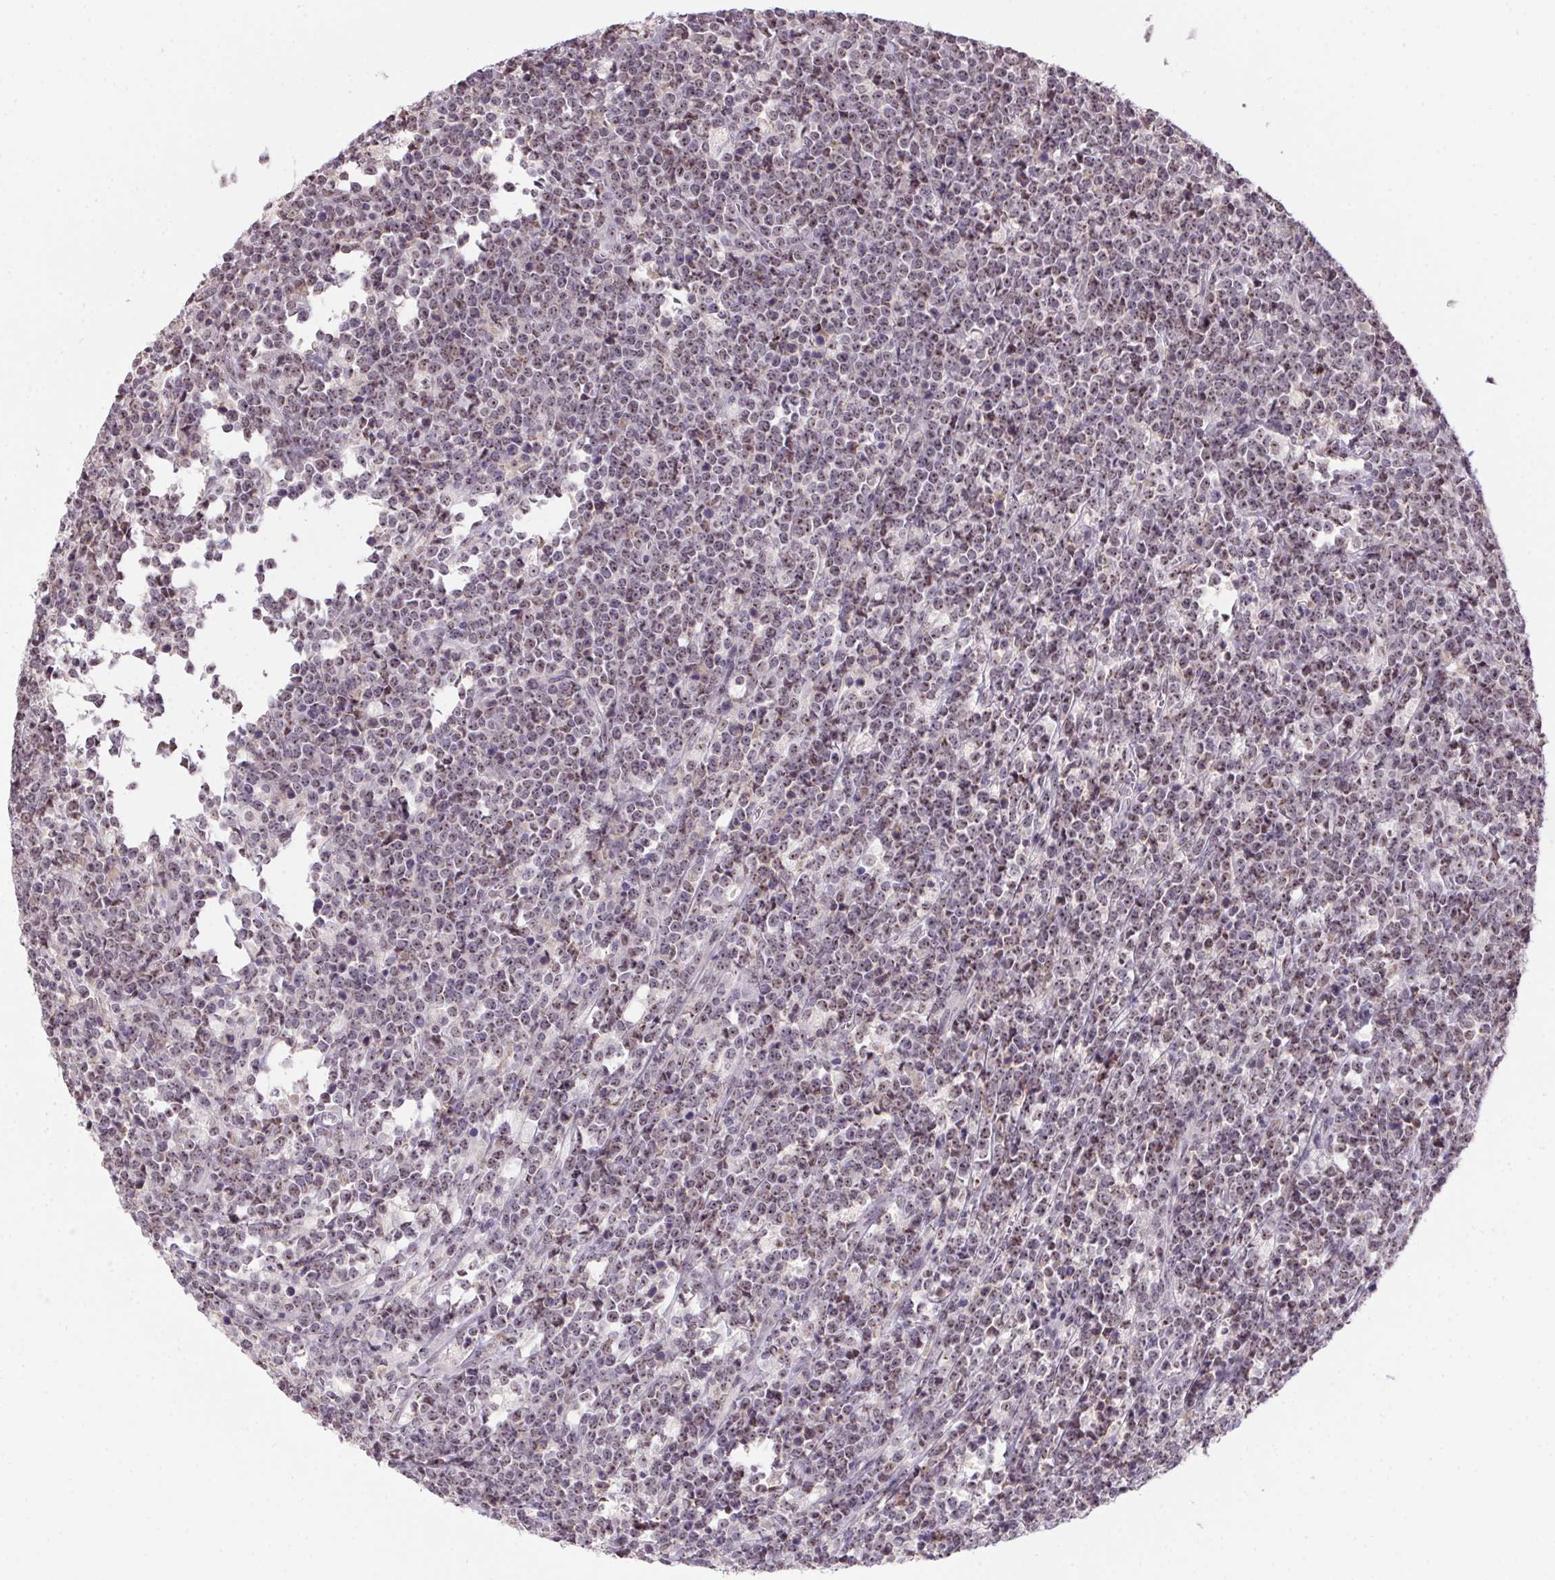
{"staining": {"intensity": "moderate", "quantity": ">75%", "location": "nuclear"}, "tissue": "lymphoma", "cell_type": "Tumor cells", "image_type": "cancer", "snomed": [{"axis": "morphology", "description": "Malignant lymphoma, non-Hodgkin's type, High grade"}, {"axis": "topography", "description": "Small intestine"}], "caption": "A brown stain highlights moderate nuclear positivity of a protein in lymphoma tumor cells. (DAB (3,3'-diaminobenzidine) IHC, brown staining for protein, blue staining for nuclei).", "gene": "BATF2", "patient": {"sex": "female", "age": 56}}